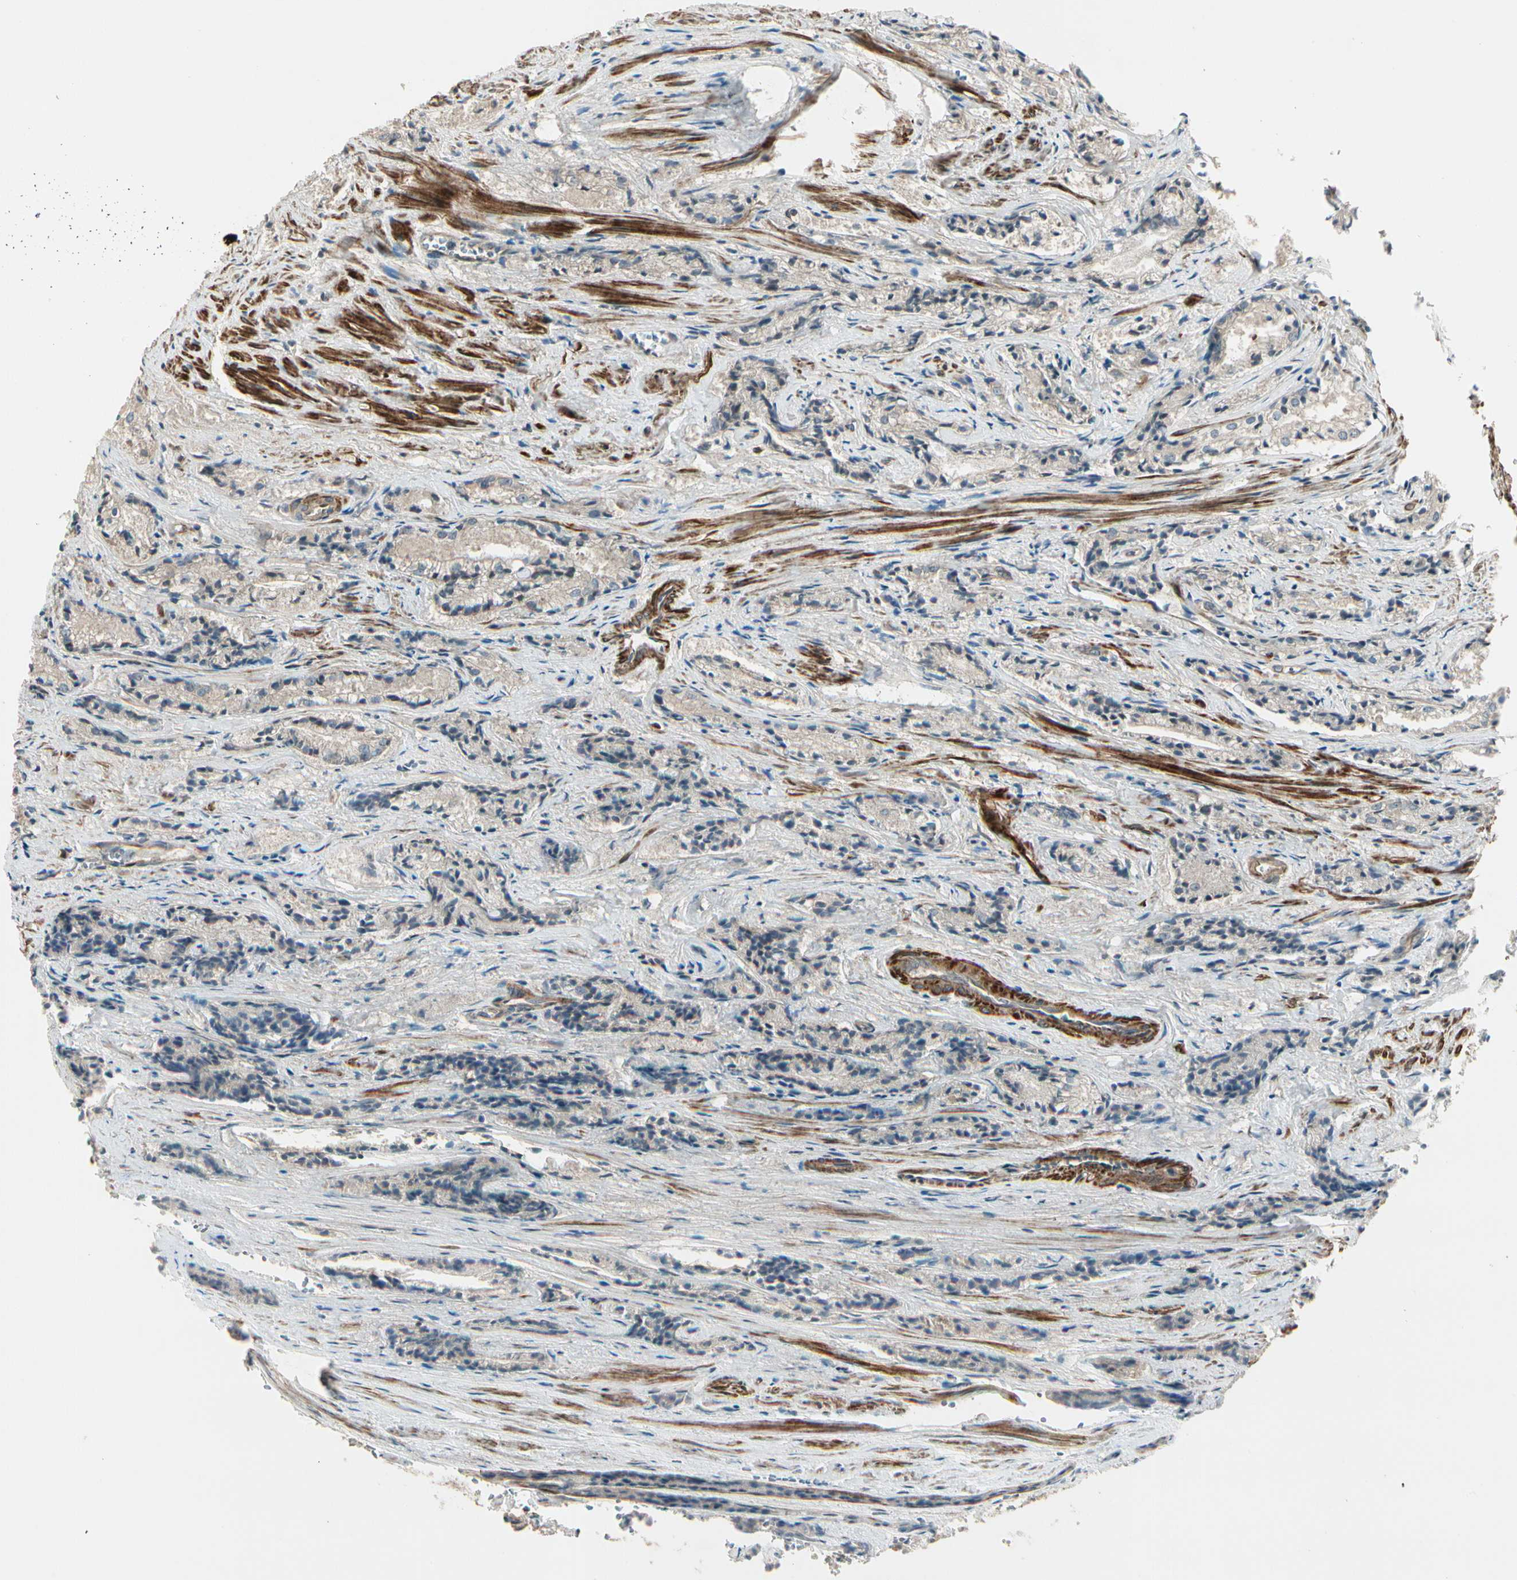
{"staining": {"intensity": "weak", "quantity": ">75%", "location": "cytoplasmic/membranous"}, "tissue": "prostate cancer", "cell_type": "Tumor cells", "image_type": "cancer", "snomed": [{"axis": "morphology", "description": "Adenocarcinoma, Low grade"}, {"axis": "topography", "description": "Prostate"}], "caption": "Weak cytoplasmic/membranous positivity for a protein is present in approximately >75% of tumor cells of prostate low-grade adenocarcinoma using immunohistochemistry (IHC).", "gene": "ACVR1", "patient": {"sex": "male", "age": 60}}